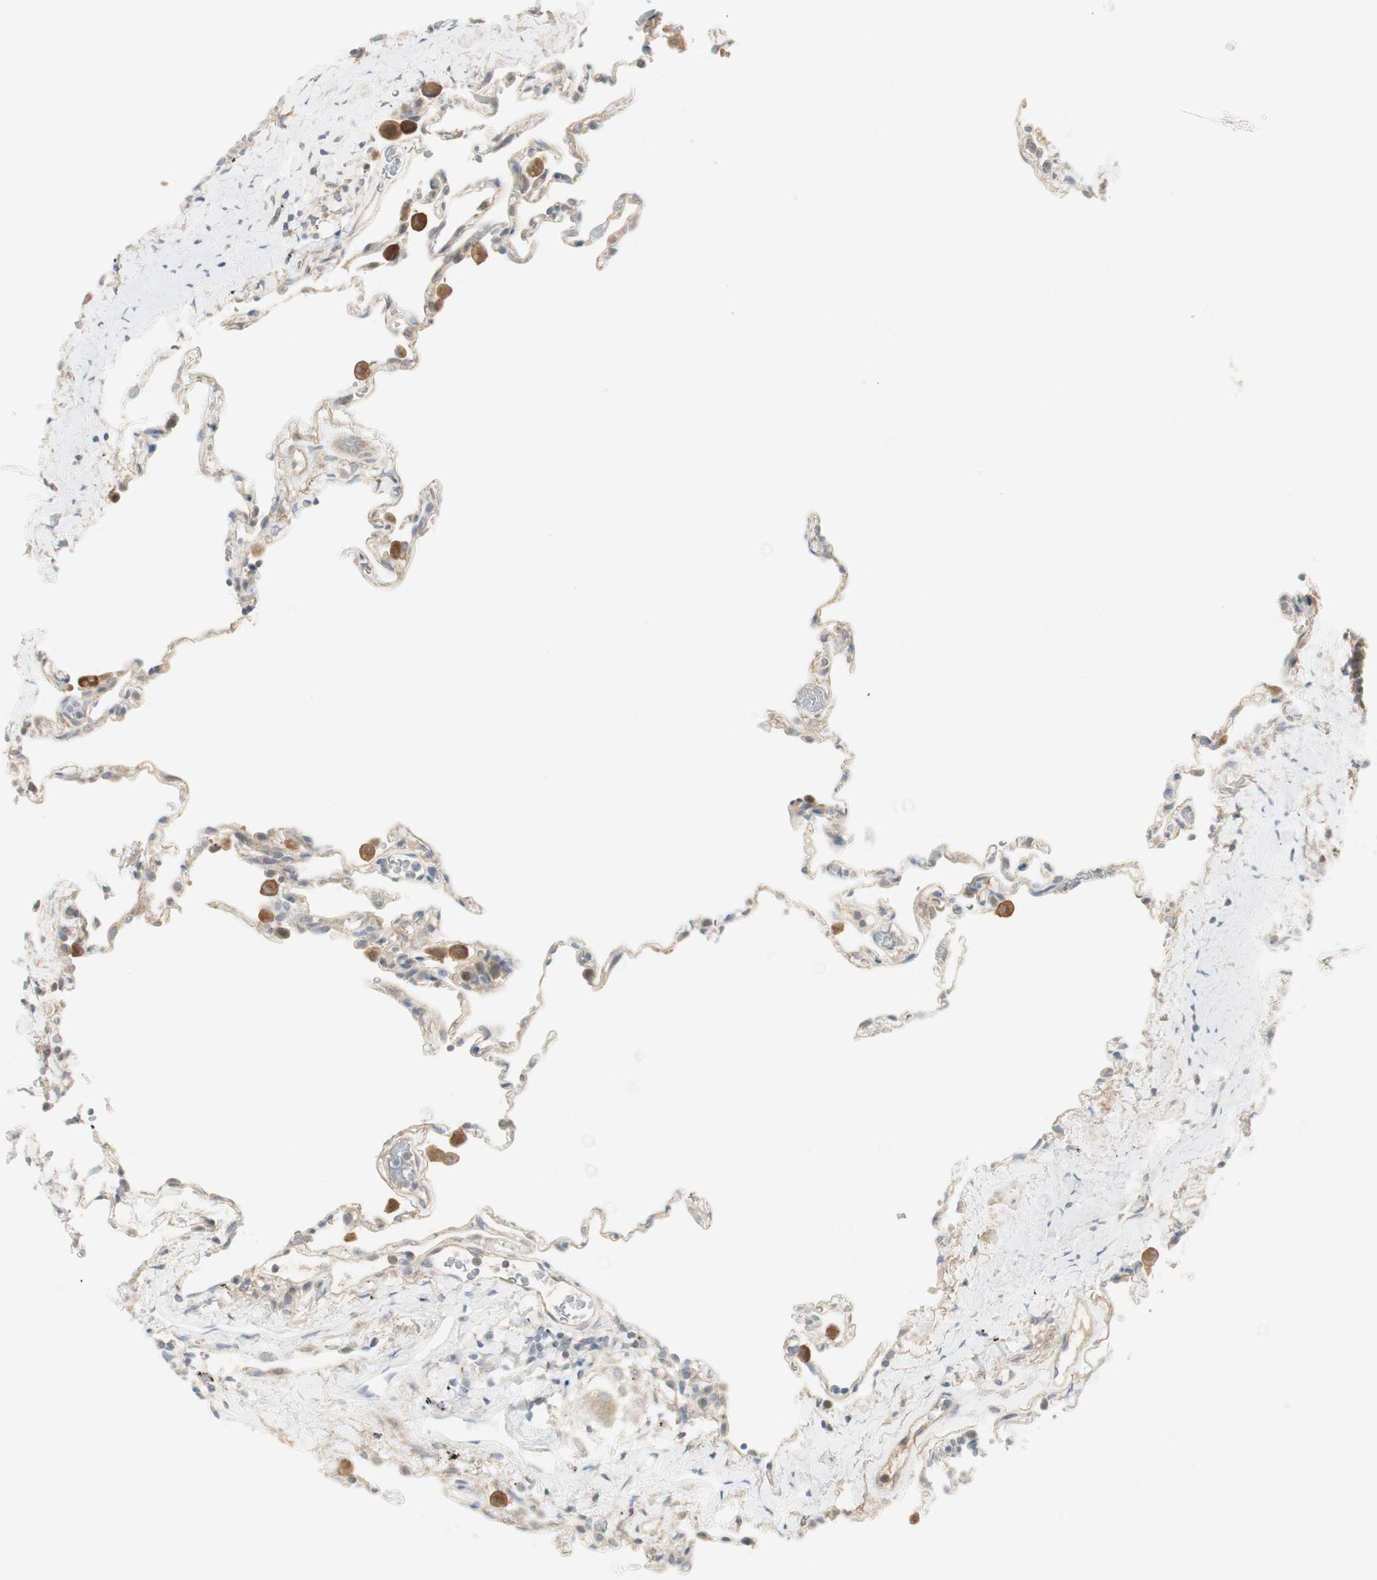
{"staining": {"intensity": "weak", "quantity": "<25%", "location": "cytoplasmic/membranous"}, "tissue": "lung", "cell_type": "Alveolar cells", "image_type": "normal", "snomed": [{"axis": "morphology", "description": "Normal tissue, NOS"}, {"axis": "topography", "description": "Lung"}], "caption": "Photomicrograph shows no significant protein positivity in alveolar cells of normal lung.", "gene": "STON1", "patient": {"sex": "male", "age": 59}}